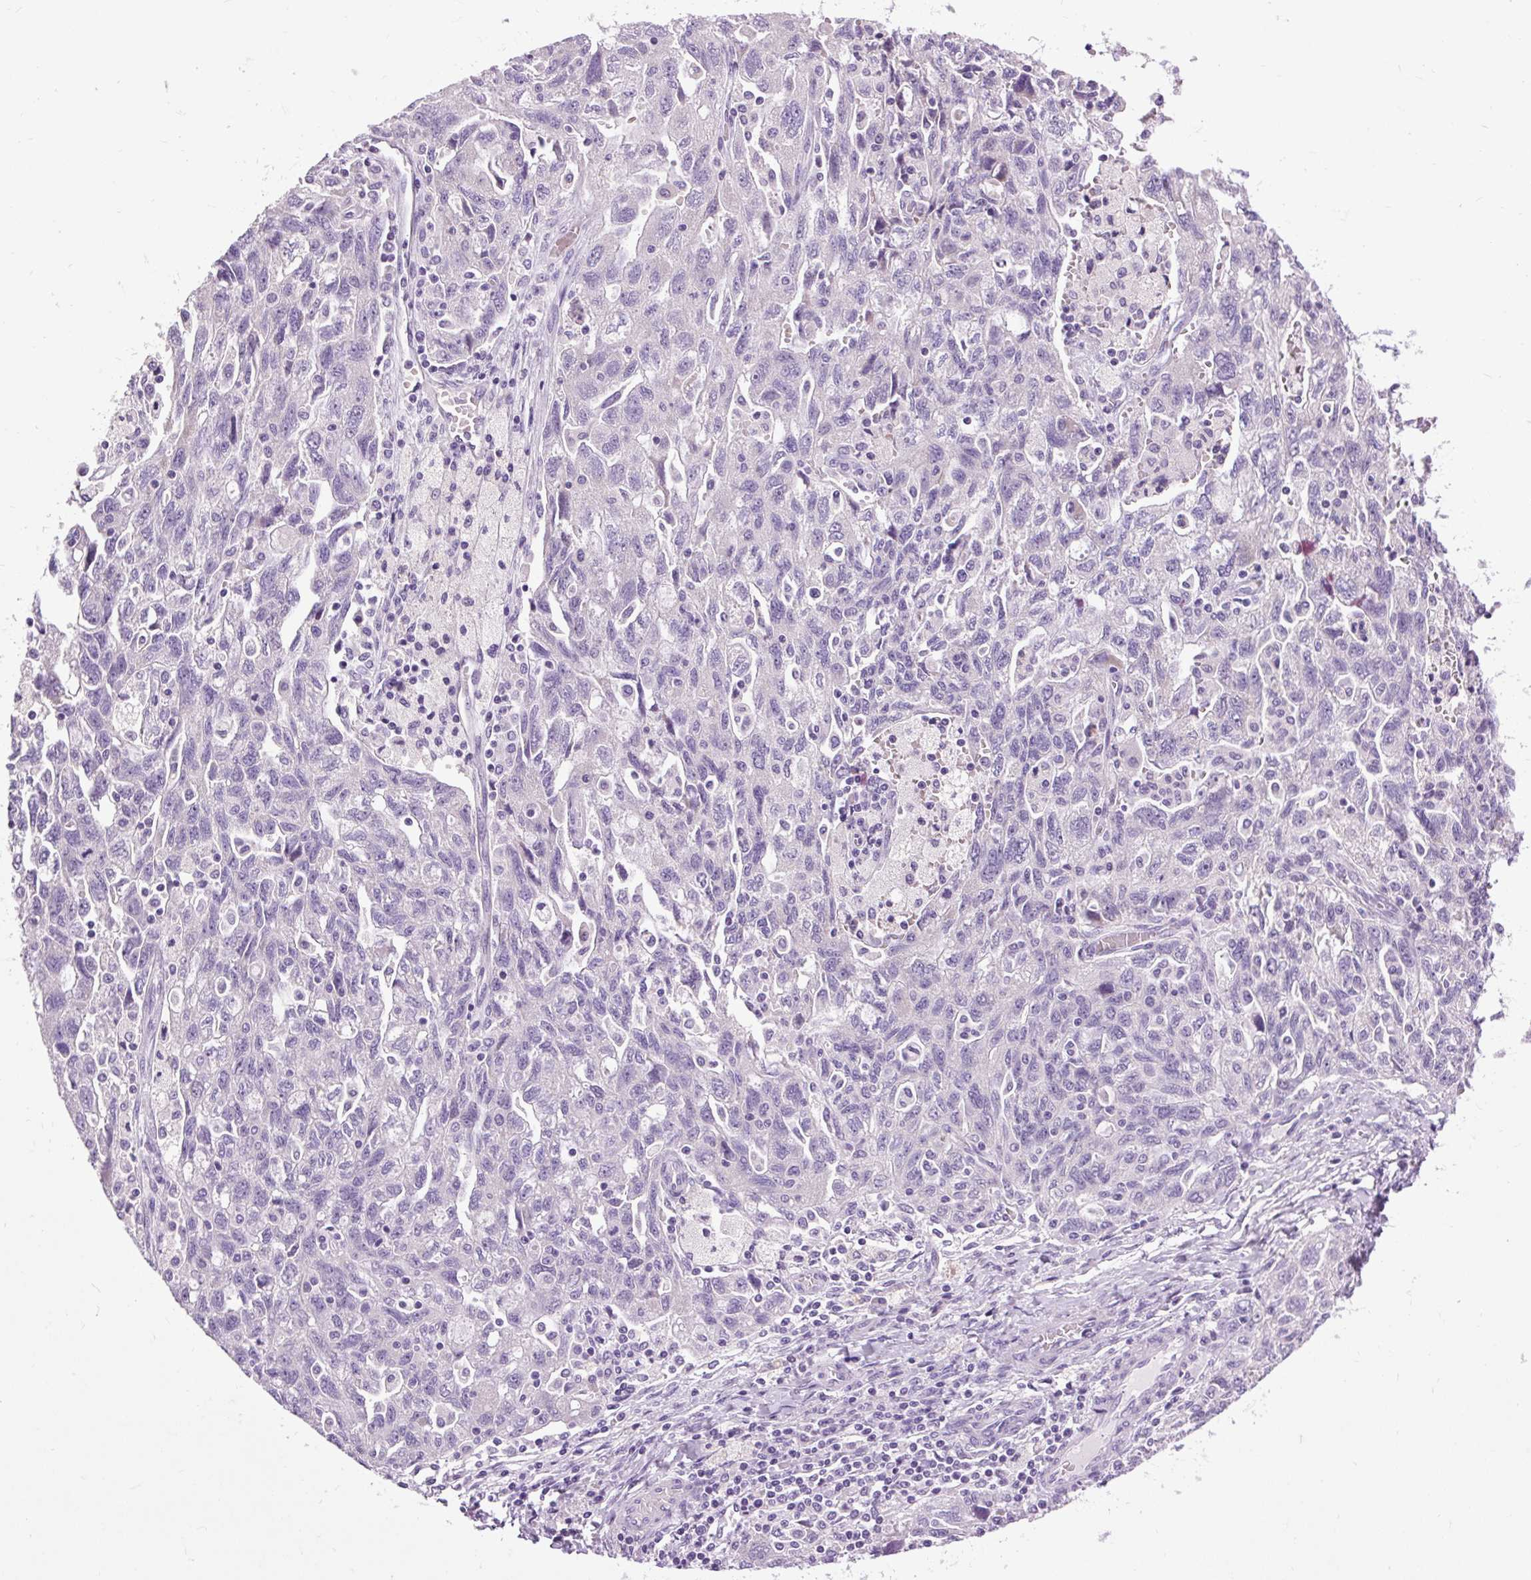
{"staining": {"intensity": "negative", "quantity": "none", "location": "none"}, "tissue": "ovarian cancer", "cell_type": "Tumor cells", "image_type": "cancer", "snomed": [{"axis": "morphology", "description": "Carcinoma, NOS"}, {"axis": "morphology", "description": "Cystadenocarcinoma, serous, NOS"}, {"axis": "topography", "description": "Ovary"}], "caption": "A high-resolution histopathology image shows immunohistochemistry (IHC) staining of ovarian carcinoma, which reveals no significant expression in tumor cells. (Immunohistochemistry (ihc), brightfield microscopy, high magnification).", "gene": "FABP7", "patient": {"sex": "female", "age": 69}}